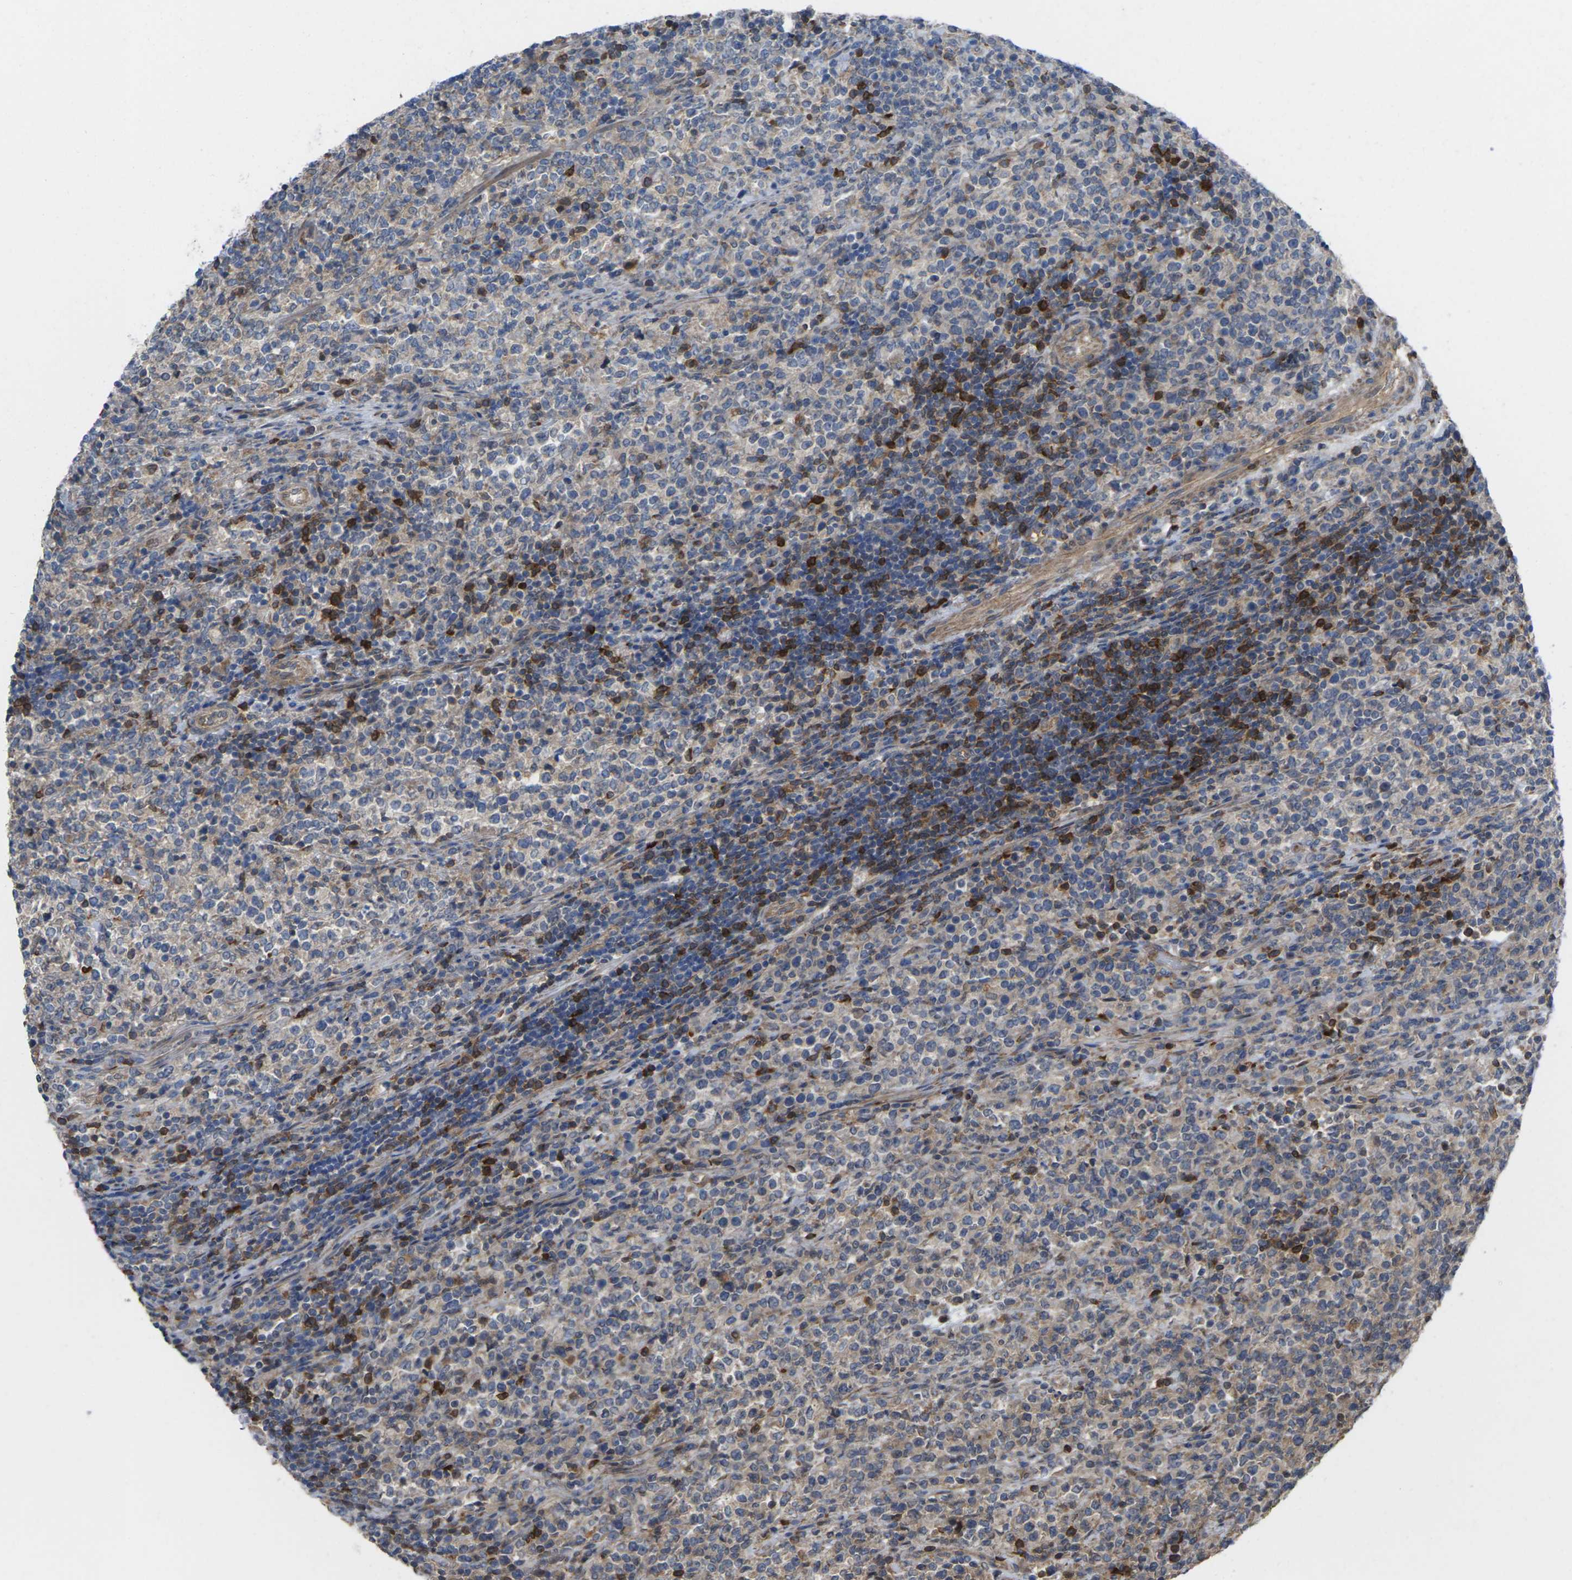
{"staining": {"intensity": "strong", "quantity": "<25%", "location": "cytoplasmic/membranous"}, "tissue": "lymphoma", "cell_type": "Tumor cells", "image_type": "cancer", "snomed": [{"axis": "morphology", "description": "Malignant lymphoma, non-Hodgkin's type, High grade"}, {"axis": "topography", "description": "Soft tissue"}], "caption": "DAB (3,3'-diaminobenzidine) immunohistochemical staining of human lymphoma reveals strong cytoplasmic/membranous protein expression in approximately <25% of tumor cells.", "gene": "TIAM1", "patient": {"sex": "male", "age": 18}}